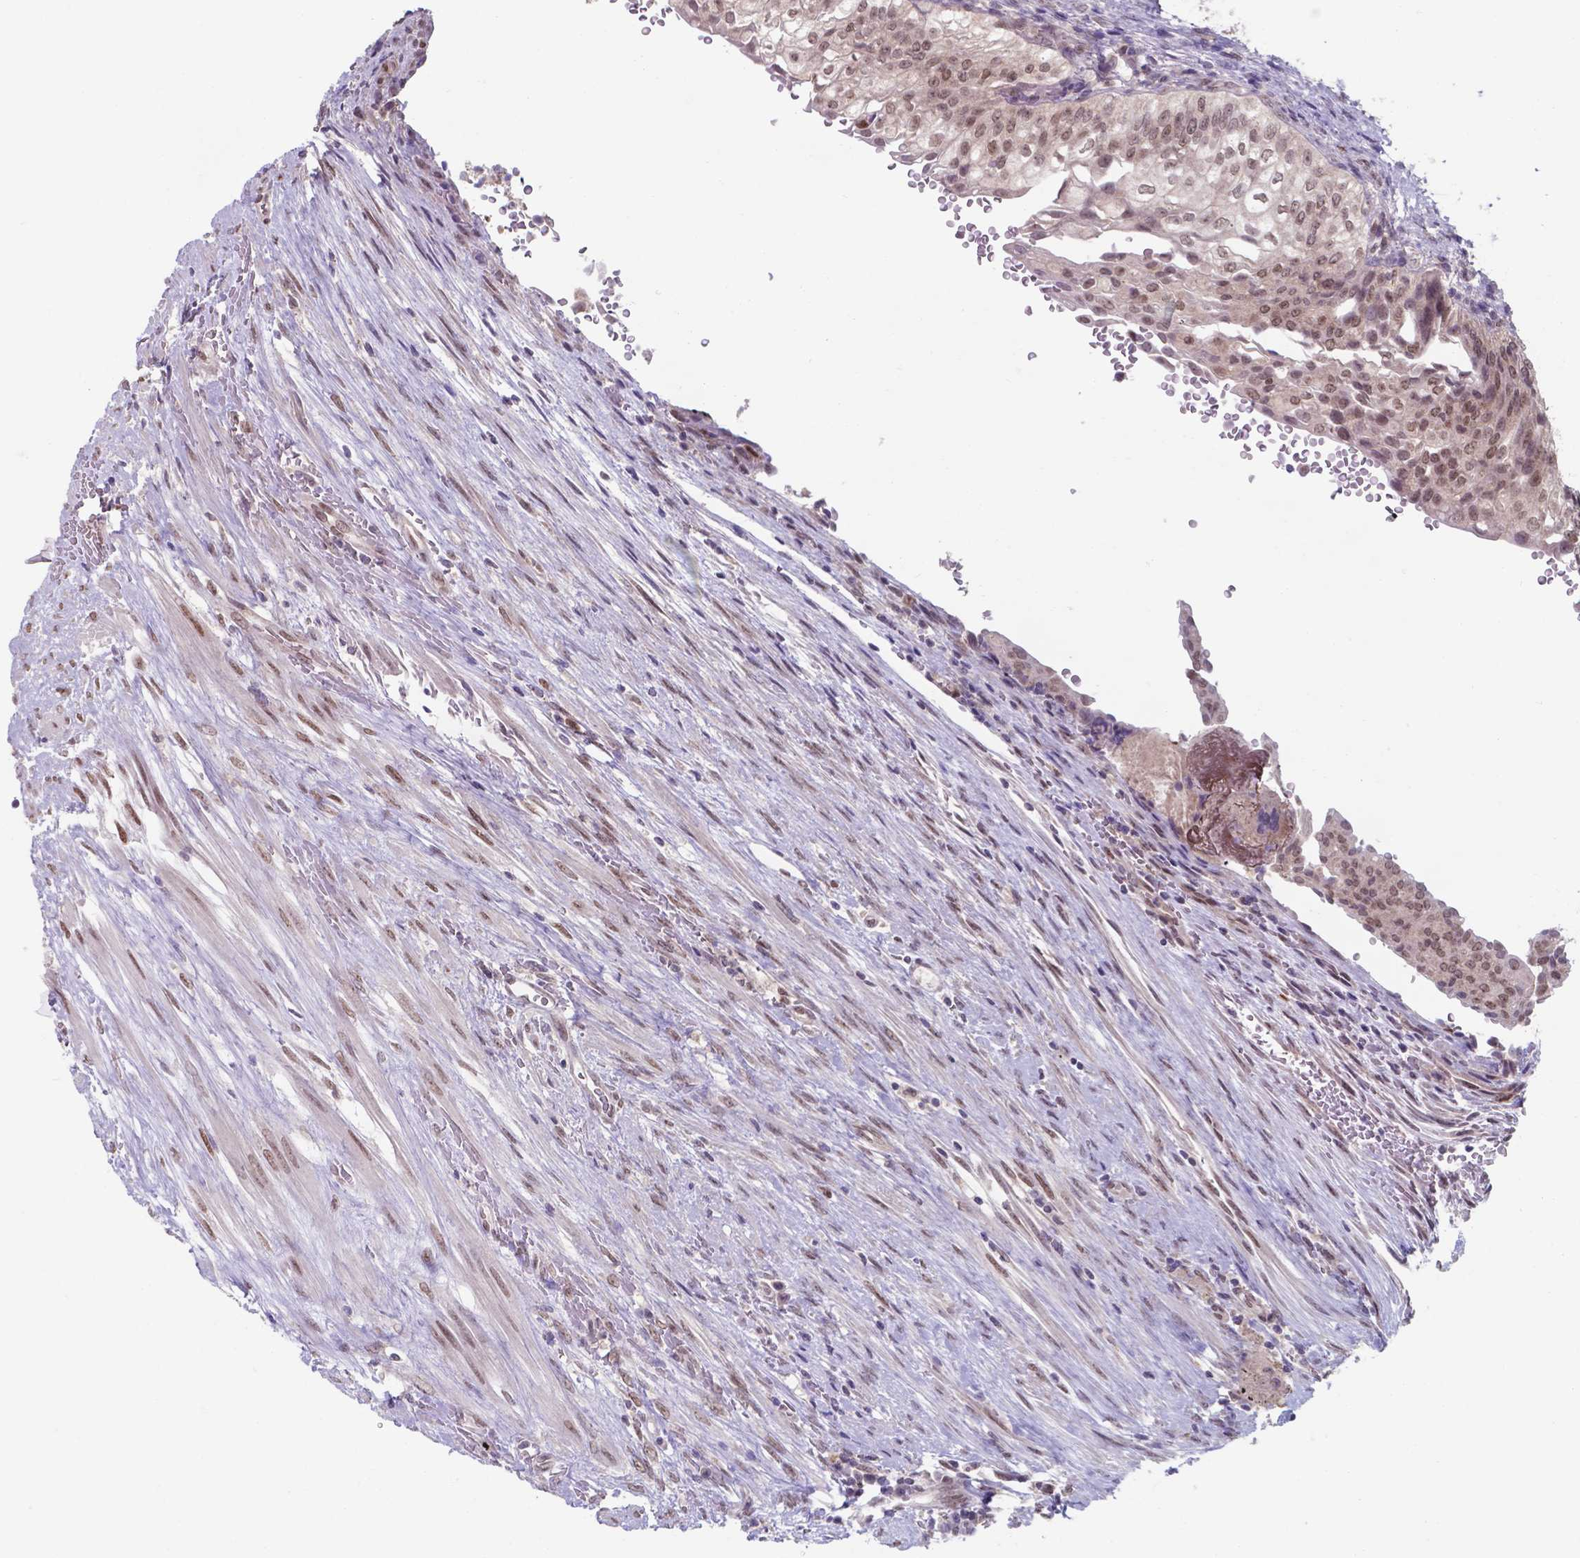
{"staining": {"intensity": "weak", "quantity": "25%-75%", "location": "nuclear"}, "tissue": "urothelial cancer", "cell_type": "Tumor cells", "image_type": "cancer", "snomed": [{"axis": "morphology", "description": "Urothelial carcinoma, NOS"}, {"axis": "topography", "description": "Urinary bladder"}], "caption": "Urothelial cancer was stained to show a protein in brown. There is low levels of weak nuclear expression in about 25%-75% of tumor cells.", "gene": "UBE2E2", "patient": {"sex": "male", "age": 62}}